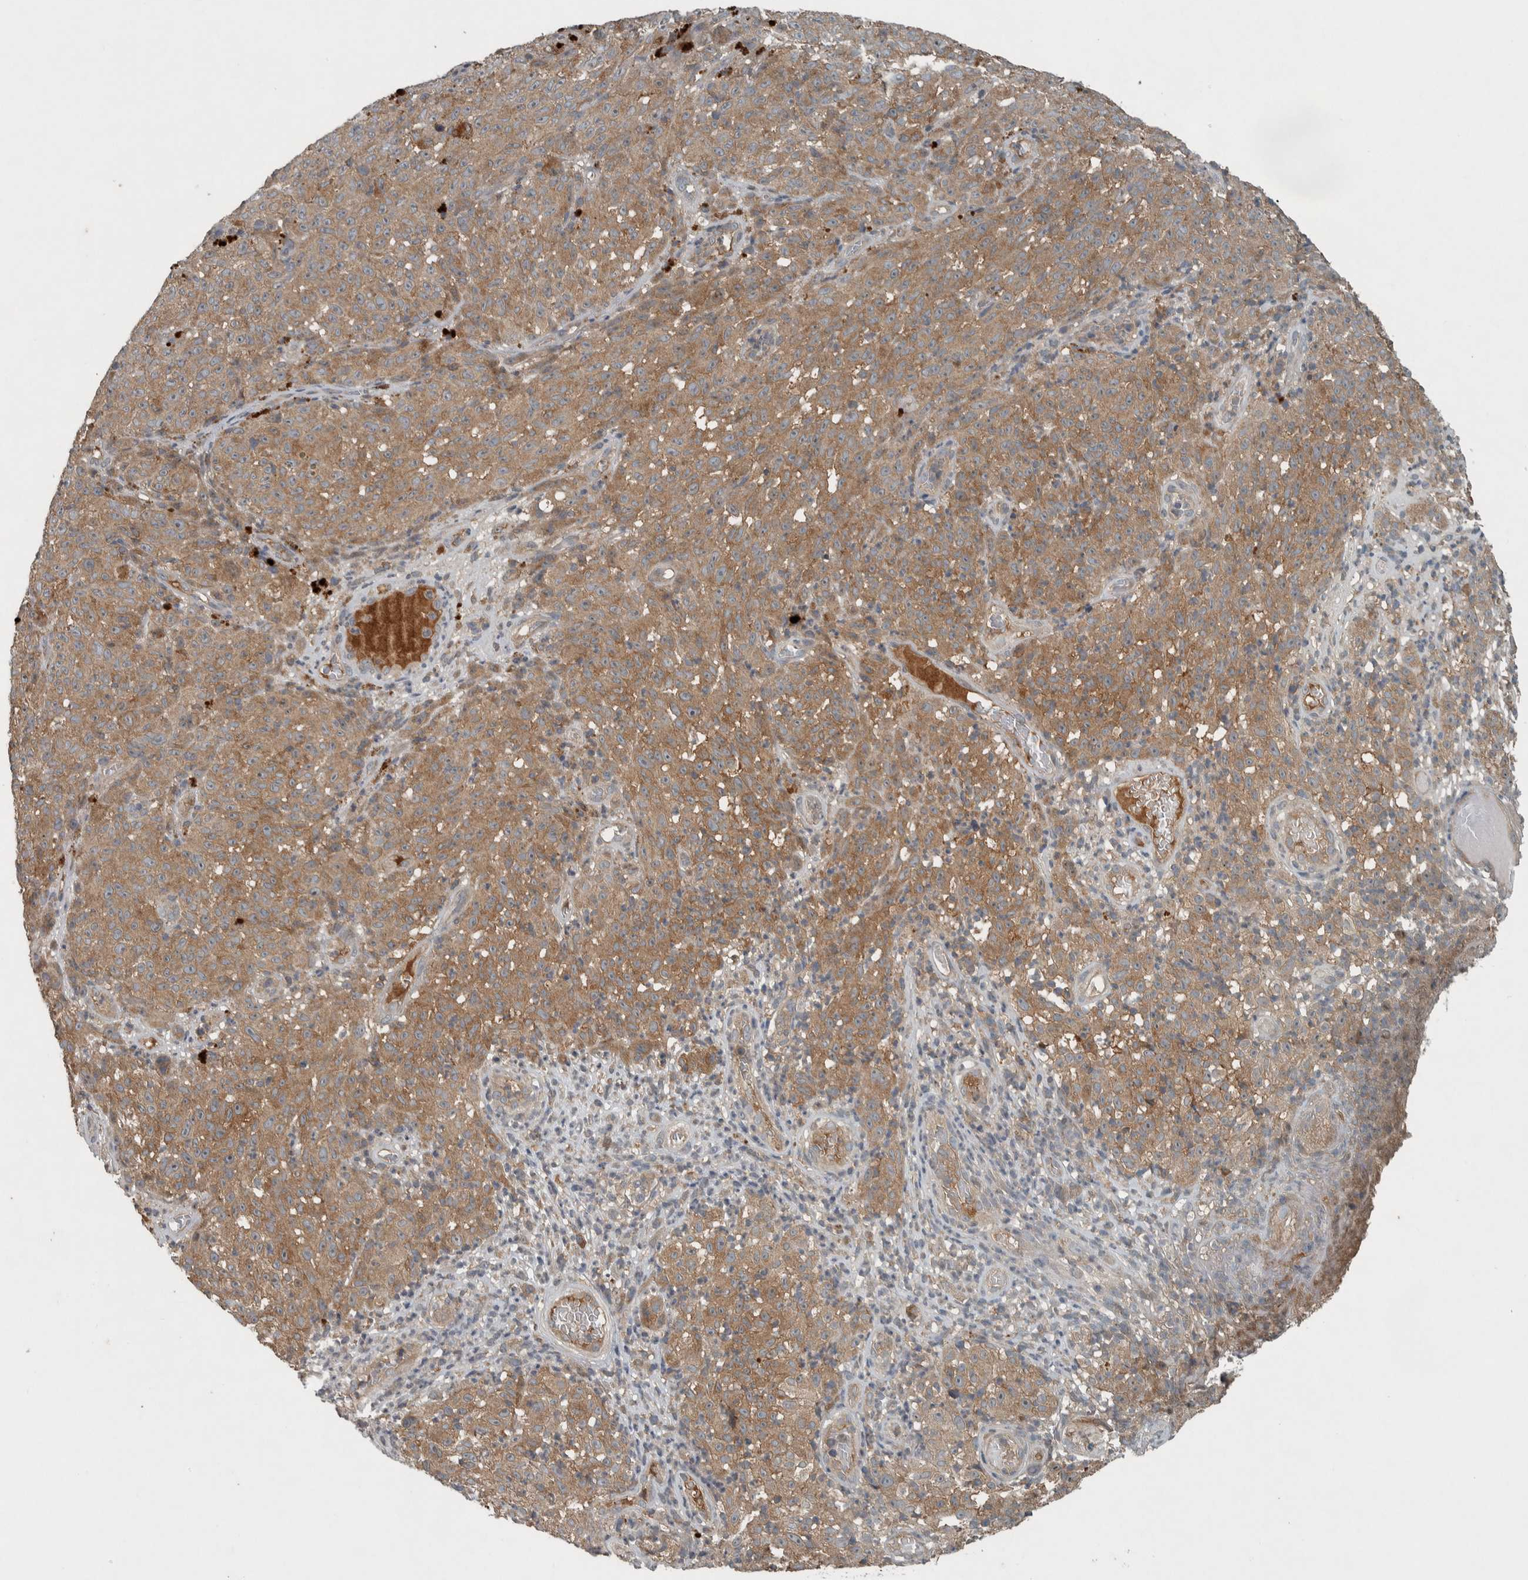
{"staining": {"intensity": "moderate", "quantity": ">75%", "location": "cytoplasmic/membranous"}, "tissue": "melanoma", "cell_type": "Tumor cells", "image_type": "cancer", "snomed": [{"axis": "morphology", "description": "Malignant melanoma, NOS"}, {"axis": "topography", "description": "Skin"}], "caption": "Malignant melanoma stained with IHC displays moderate cytoplasmic/membranous staining in approximately >75% of tumor cells.", "gene": "CLCN2", "patient": {"sex": "female", "age": 82}}